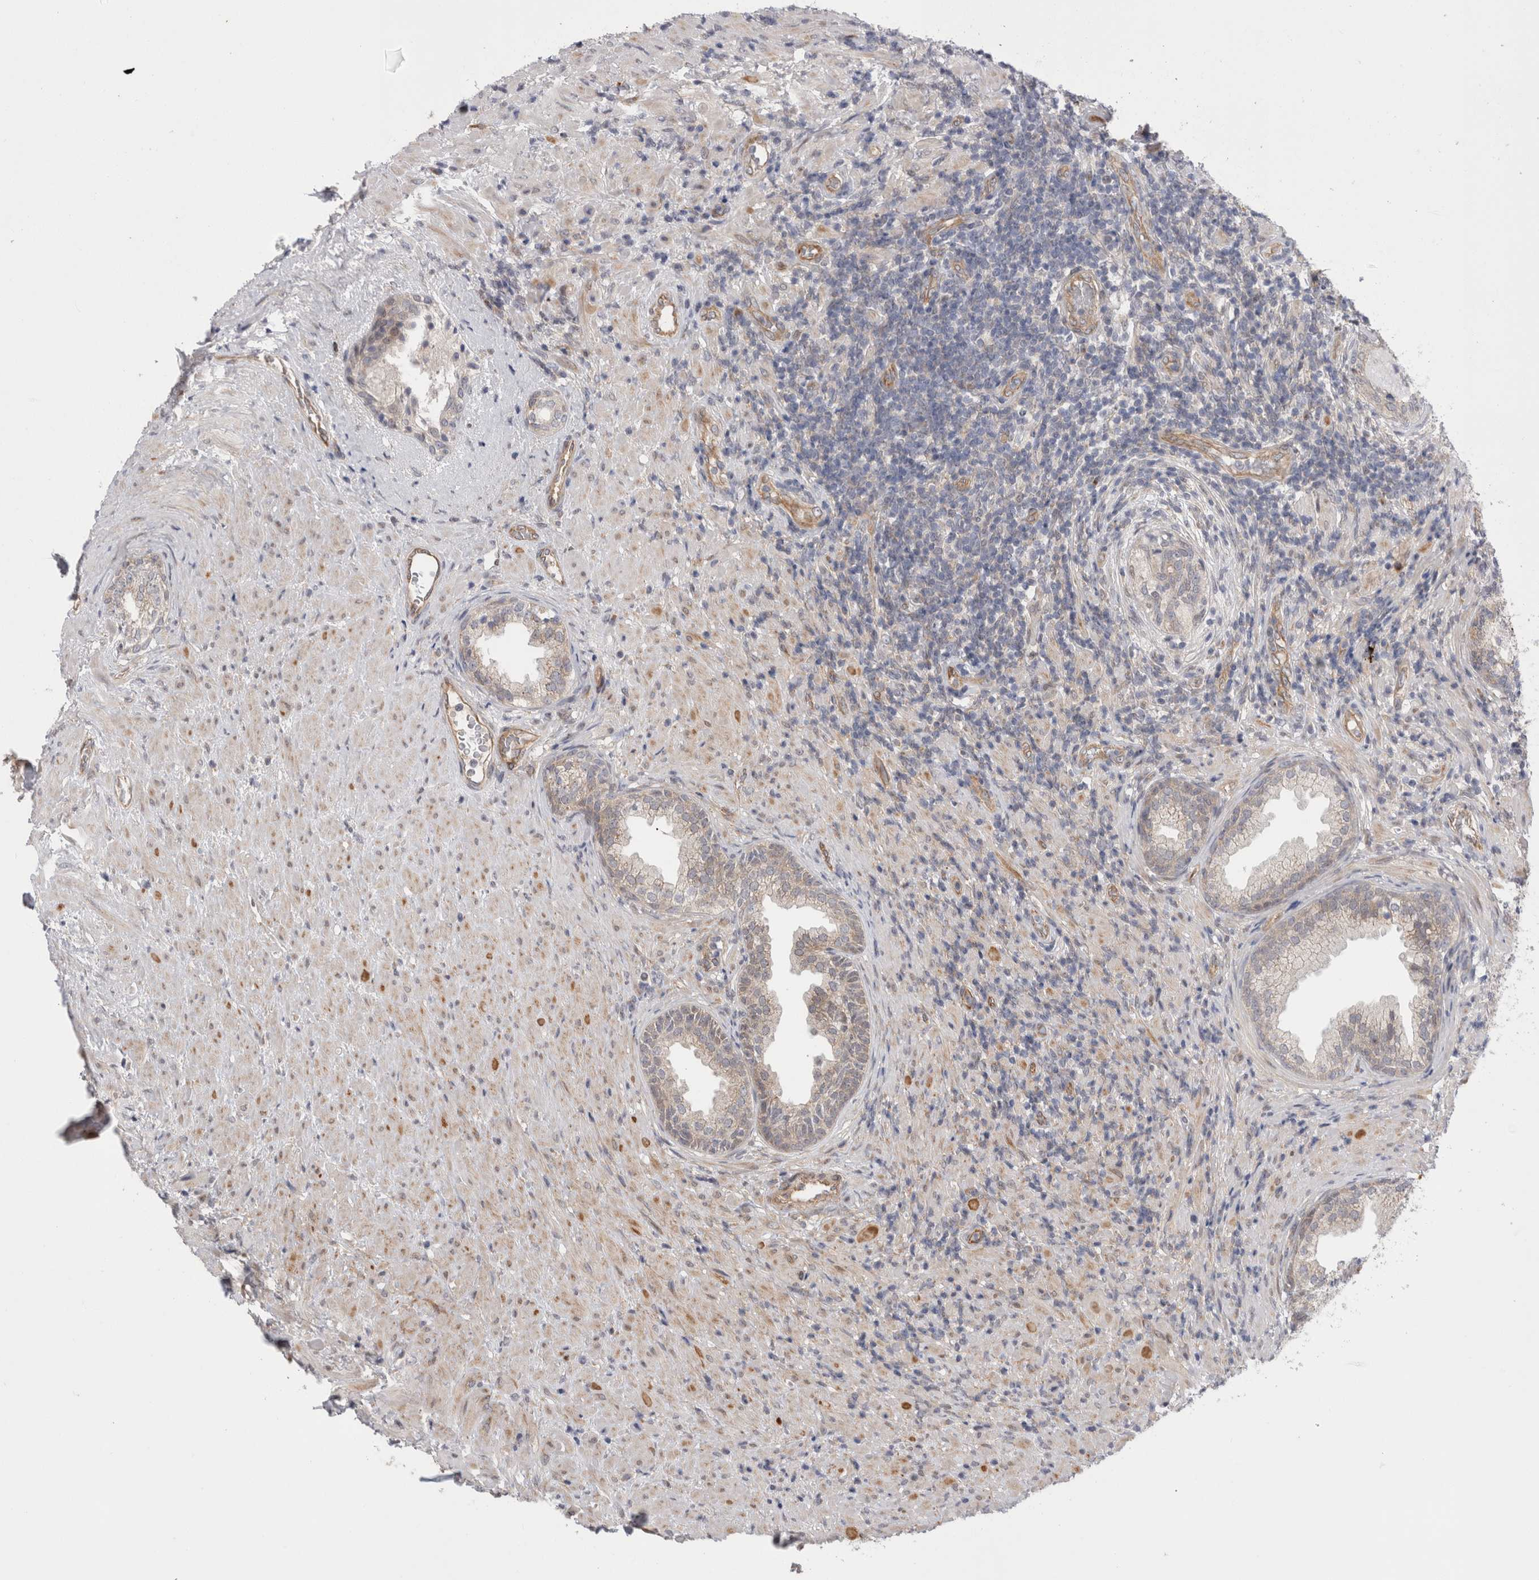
{"staining": {"intensity": "weak", "quantity": "<25%", "location": "cytoplasmic/membranous"}, "tissue": "prostate", "cell_type": "Glandular cells", "image_type": "normal", "snomed": [{"axis": "morphology", "description": "Normal tissue, NOS"}, {"axis": "topography", "description": "Prostate"}], "caption": "Protein analysis of unremarkable prostate shows no significant positivity in glandular cells. (IHC, brightfield microscopy, high magnification).", "gene": "TAFA5", "patient": {"sex": "male", "age": 76}}